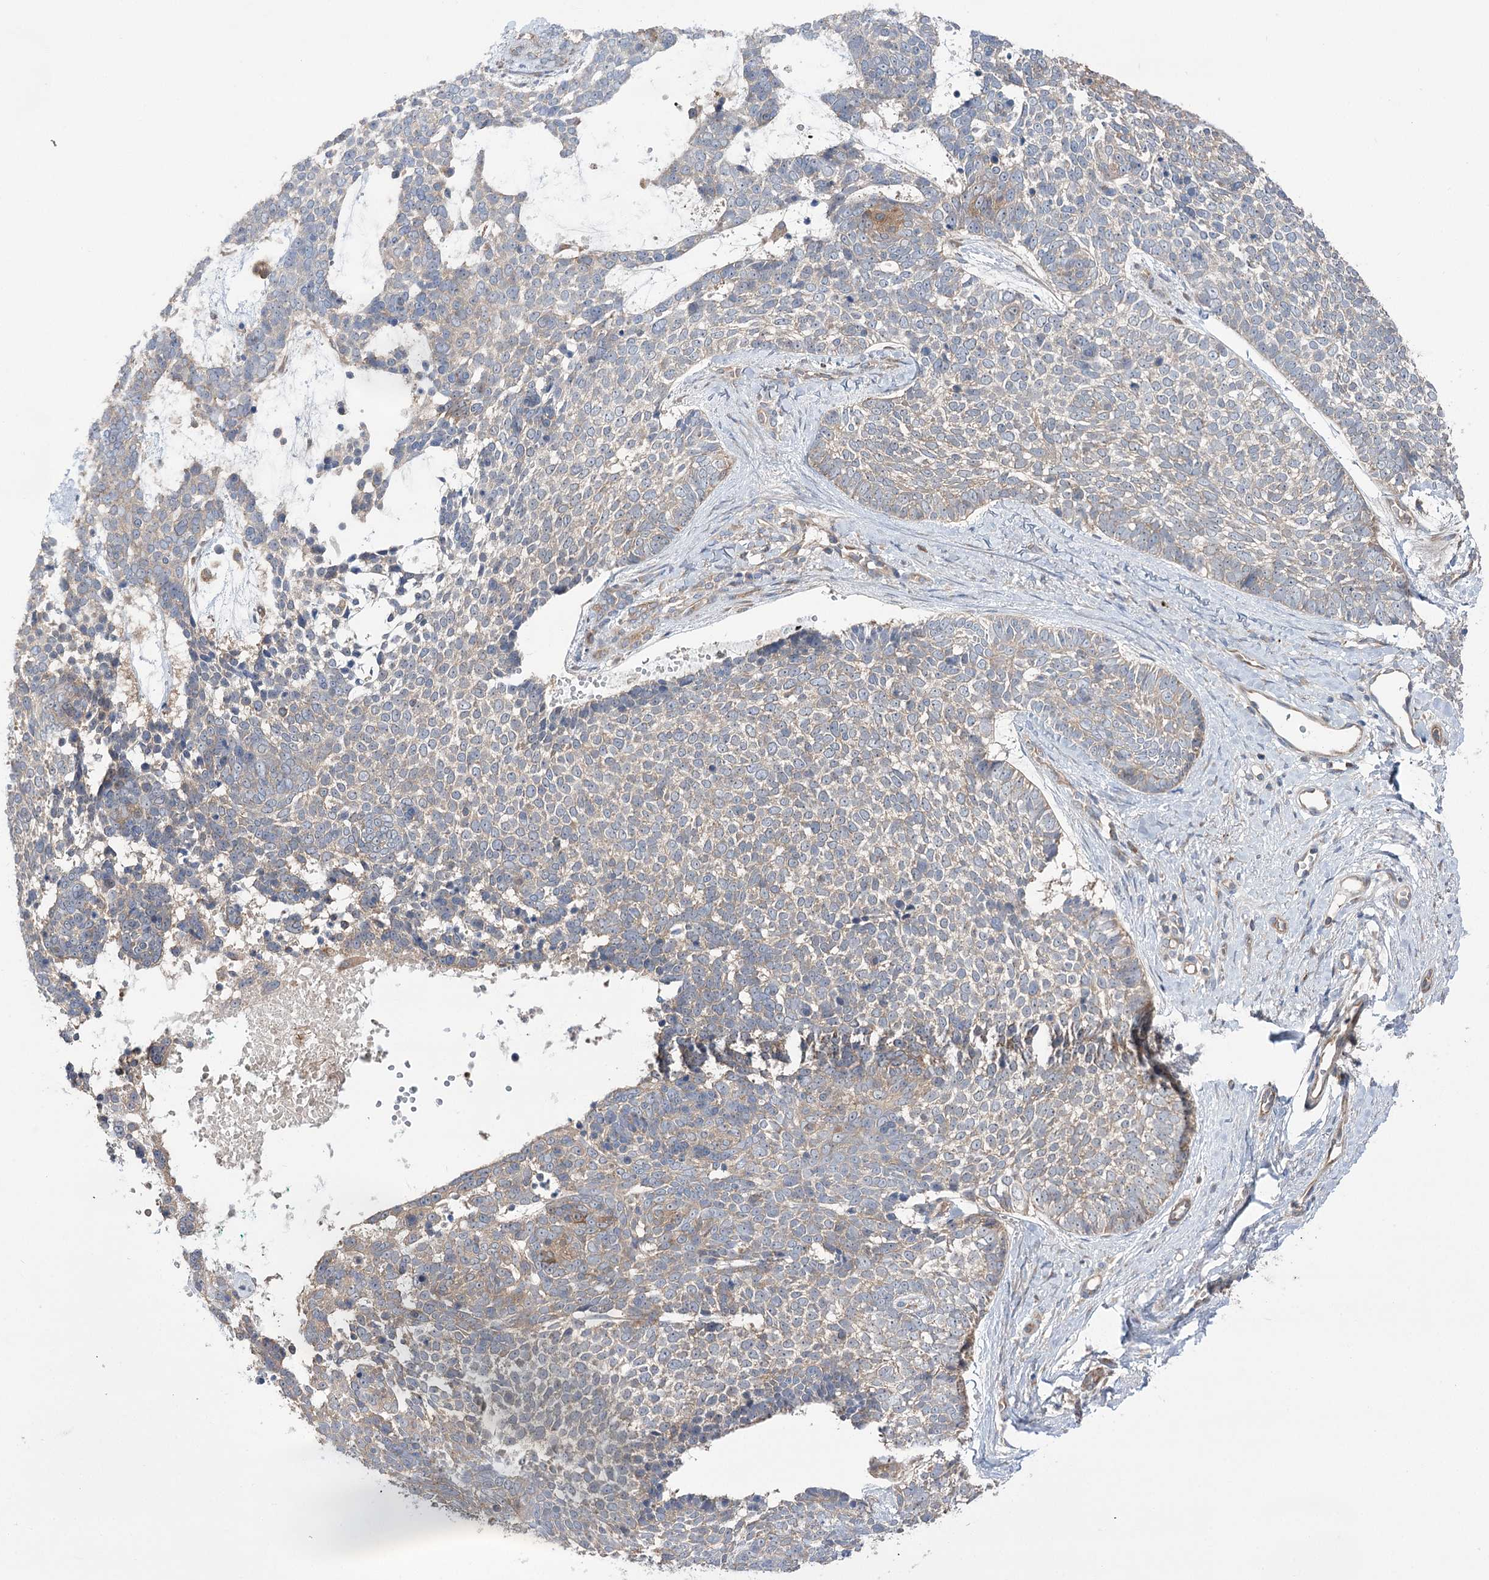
{"staining": {"intensity": "negative", "quantity": "none", "location": "none"}, "tissue": "skin cancer", "cell_type": "Tumor cells", "image_type": "cancer", "snomed": [{"axis": "morphology", "description": "Basal cell carcinoma"}, {"axis": "topography", "description": "Skin"}], "caption": "Immunohistochemistry (IHC) of skin cancer reveals no staining in tumor cells.", "gene": "VPS37B", "patient": {"sex": "female", "age": 81}}